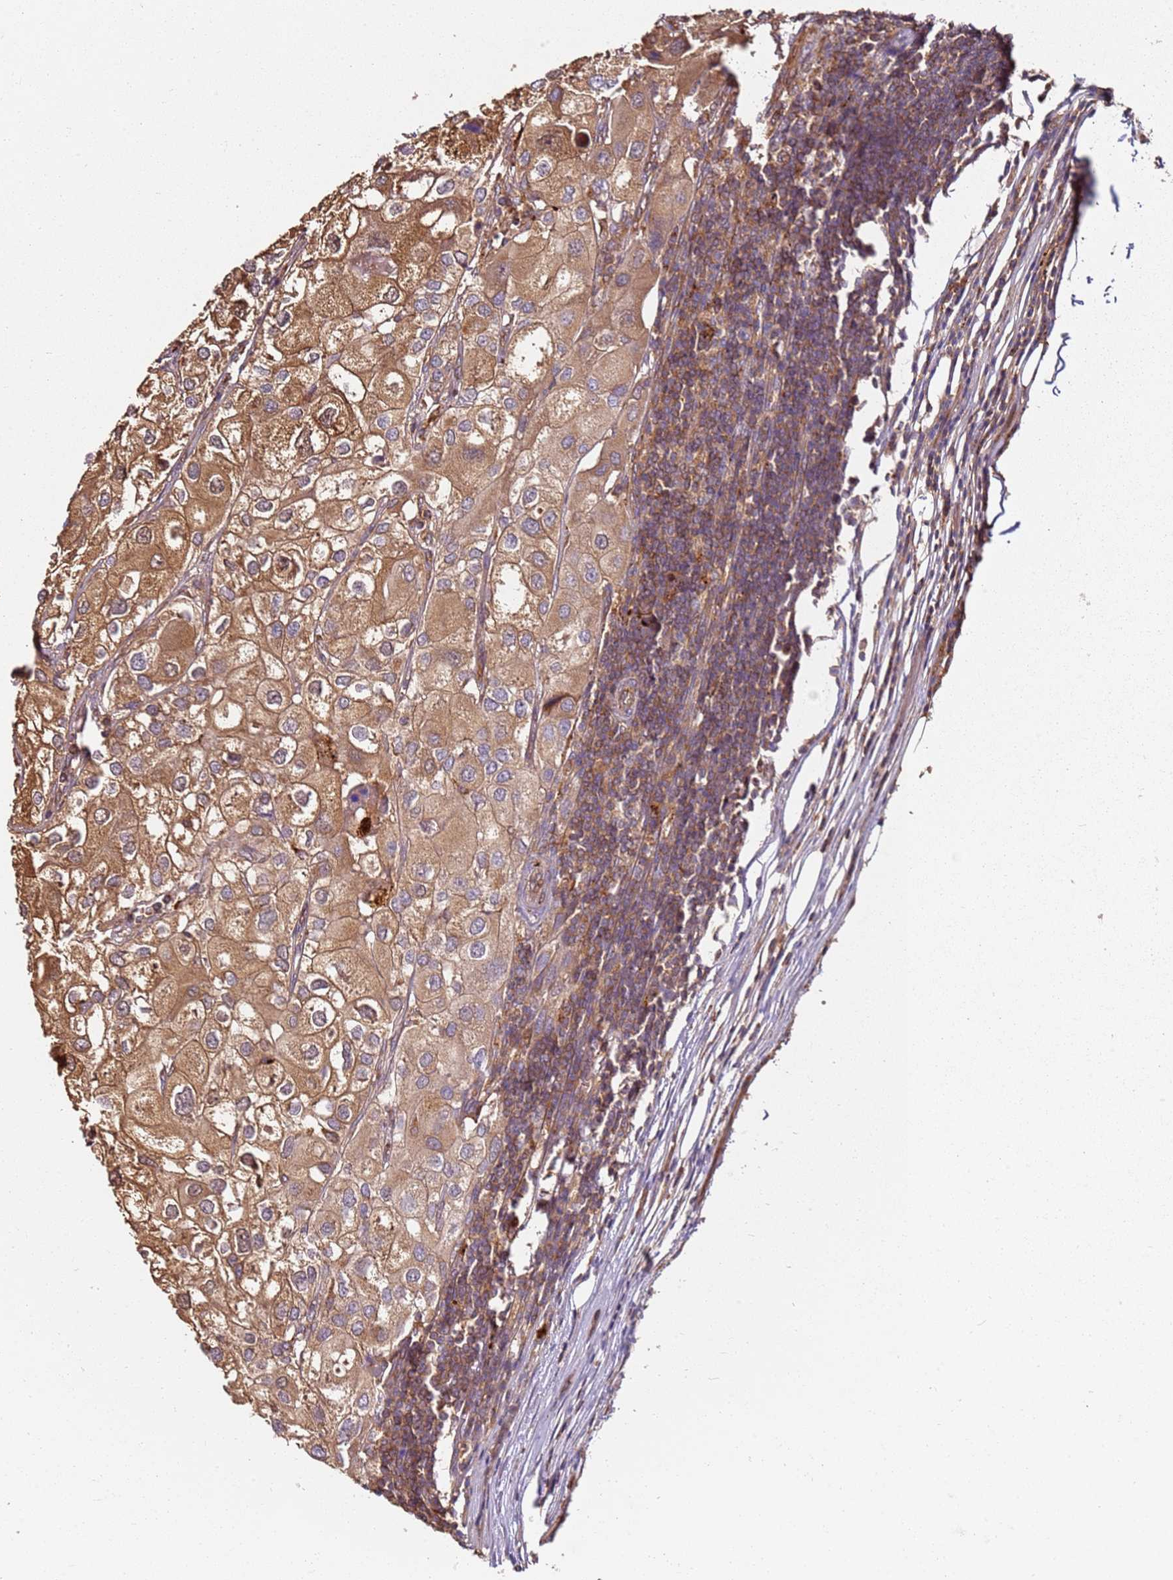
{"staining": {"intensity": "moderate", "quantity": ">75%", "location": "cytoplasmic/membranous"}, "tissue": "urothelial cancer", "cell_type": "Tumor cells", "image_type": "cancer", "snomed": [{"axis": "morphology", "description": "Urothelial carcinoma, High grade"}, {"axis": "topography", "description": "Urinary bladder"}], "caption": "Urothelial cancer tissue shows moderate cytoplasmic/membranous expression in about >75% of tumor cells, visualized by immunohistochemistry.", "gene": "SCGB2B2", "patient": {"sex": "male", "age": 64}}